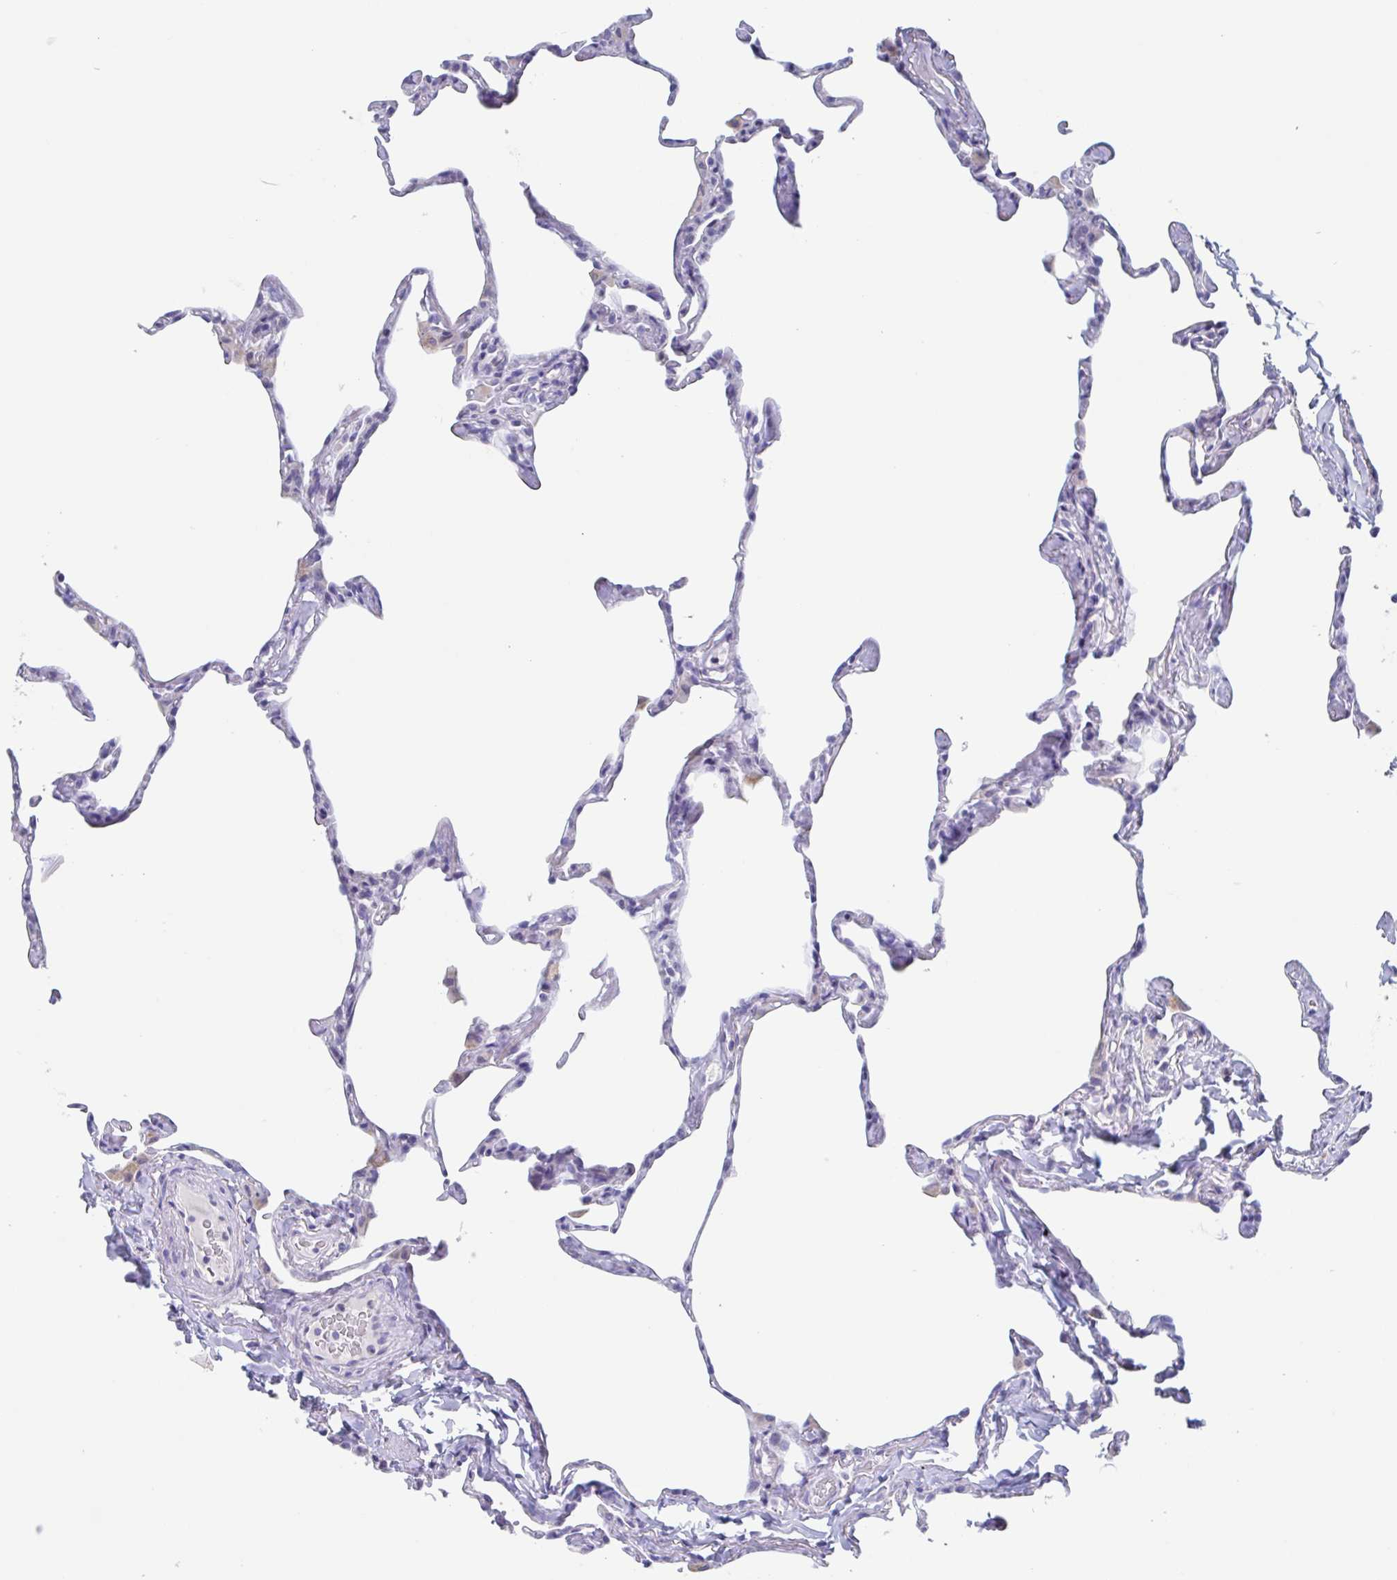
{"staining": {"intensity": "negative", "quantity": "none", "location": "none"}, "tissue": "lung", "cell_type": "Alveolar cells", "image_type": "normal", "snomed": [{"axis": "morphology", "description": "Normal tissue, NOS"}, {"axis": "topography", "description": "Lung"}], "caption": "Lung was stained to show a protein in brown. There is no significant expression in alveolar cells. The staining was performed using DAB to visualize the protein expression in brown, while the nuclei were stained in blue with hematoxylin (Magnification: 20x).", "gene": "NOXRED1", "patient": {"sex": "male", "age": 65}}